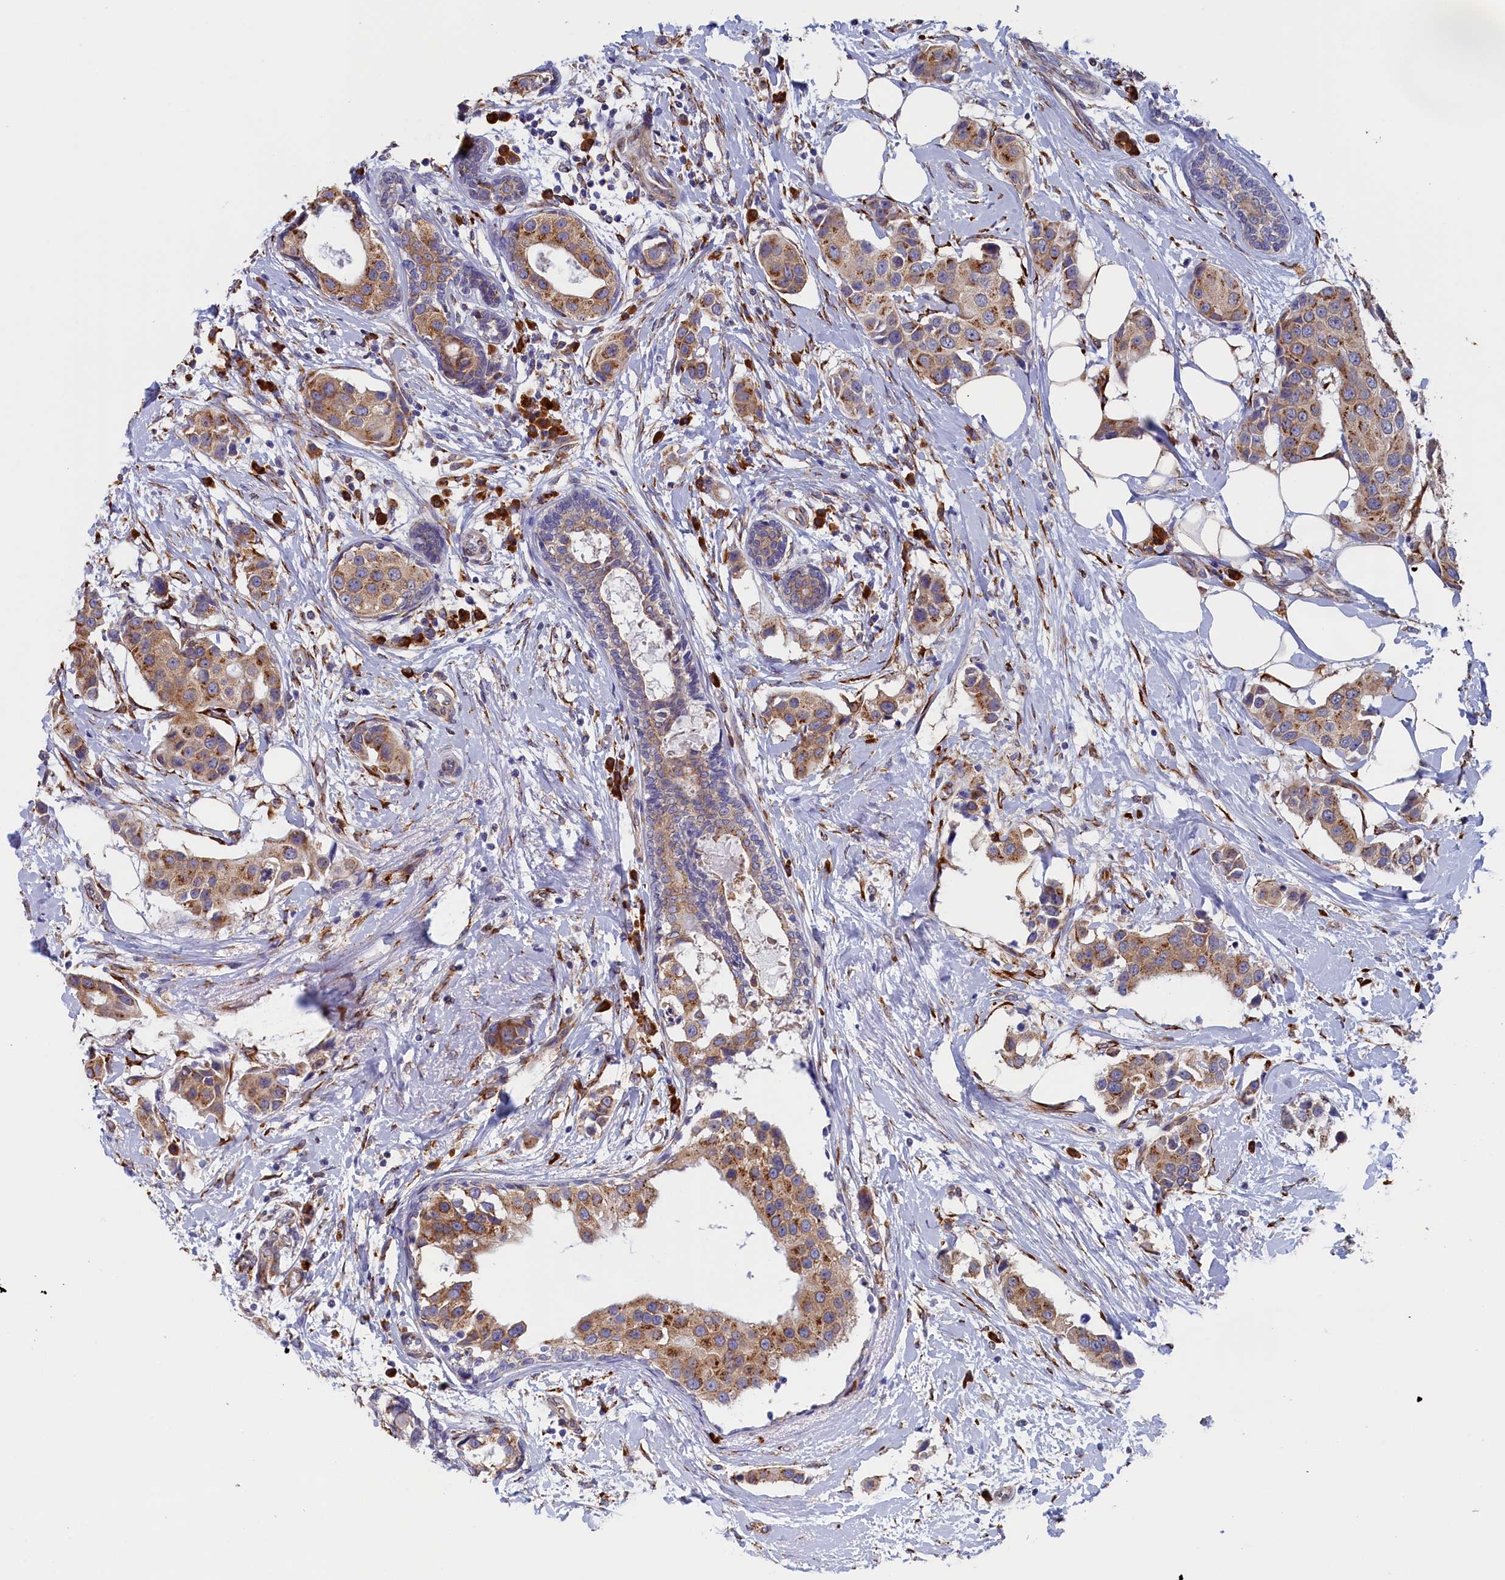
{"staining": {"intensity": "moderate", "quantity": ">75%", "location": "cytoplasmic/membranous"}, "tissue": "breast cancer", "cell_type": "Tumor cells", "image_type": "cancer", "snomed": [{"axis": "morphology", "description": "Normal tissue, NOS"}, {"axis": "morphology", "description": "Duct carcinoma"}, {"axis": "topography", "description": "Breast"}], "caption": "High-power microscopy captured an immunohistochemistry (IHC) image of intraductal carcinoma (breast), revealing moderate cytoplasmic/membranous expression in about >75% of tumor cells.", "gene": "CCDC68", "patient": {"sex": "female", "age": 39}}